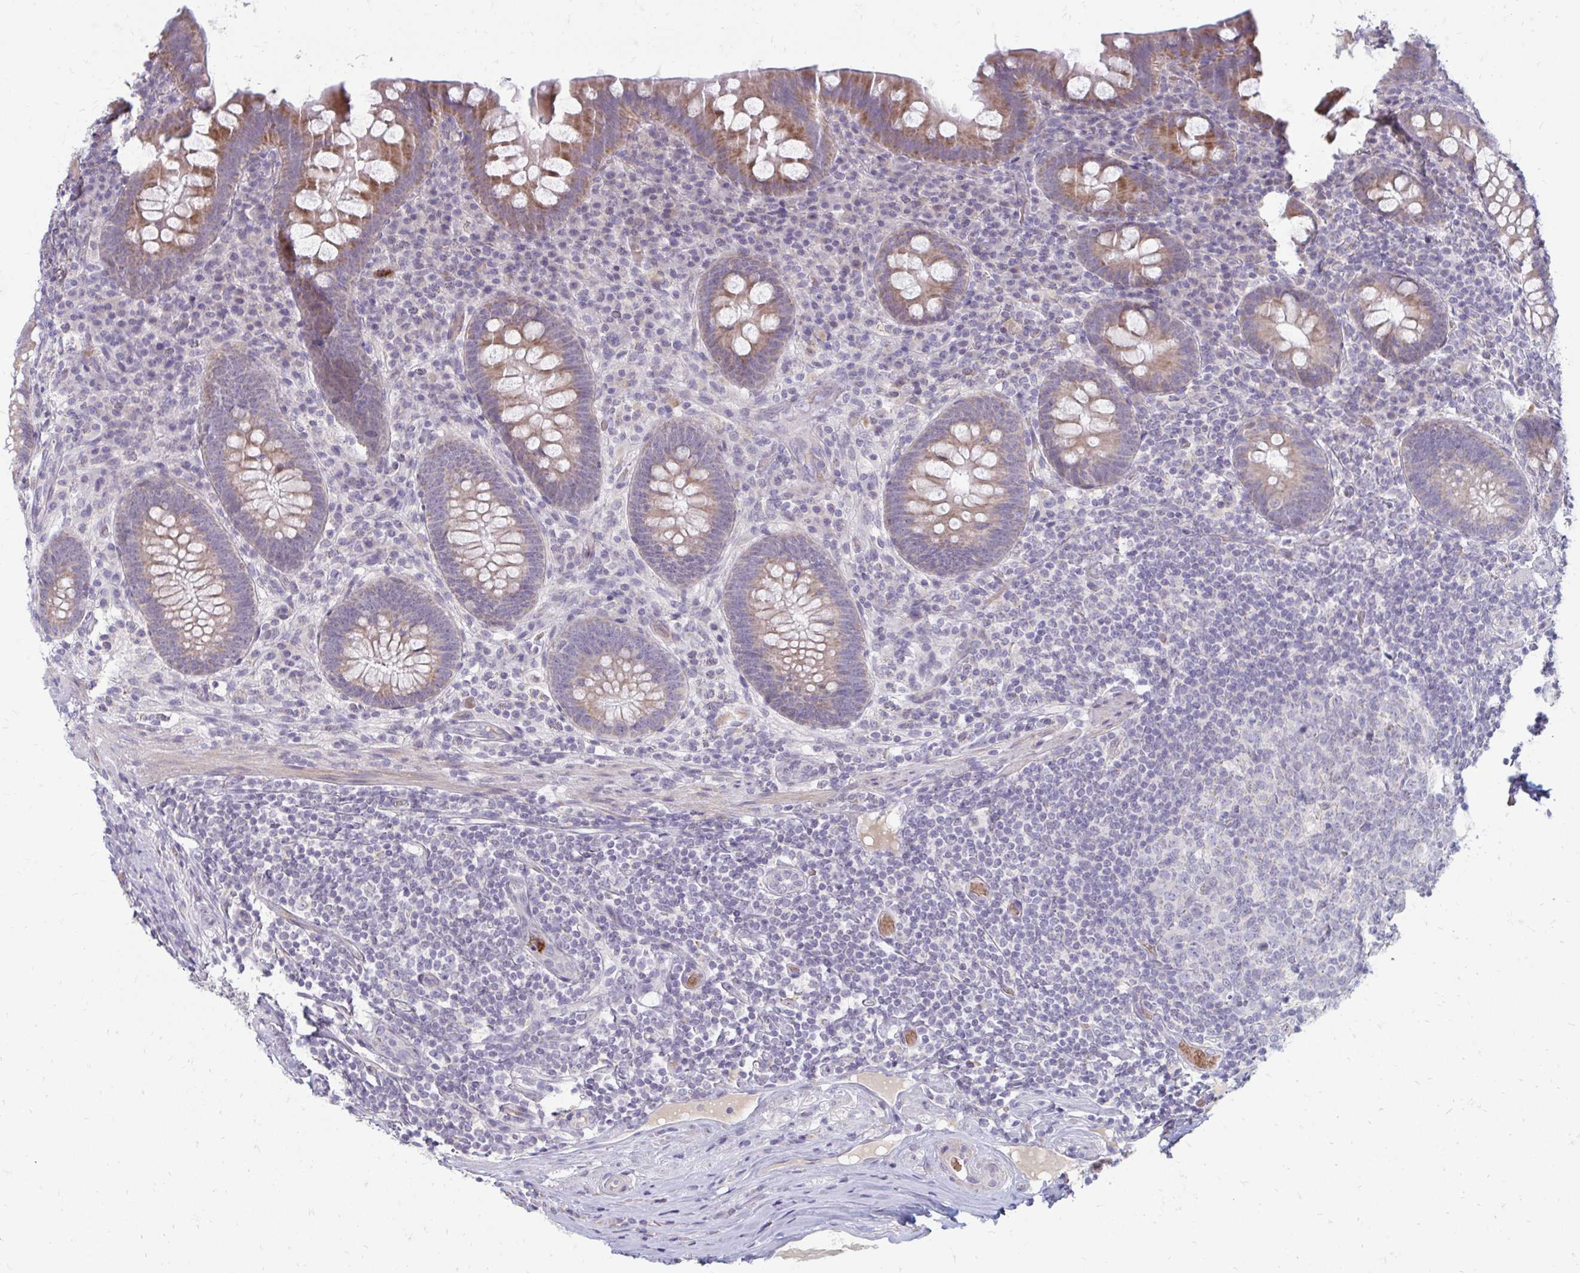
{"staining": {"intensity": "moderate", "quantity": "25%-75%", "location": "cytoplasmic/membranous"}, "tissue": "appendix", "cell_type": "Glandular cells", "image_type": "normal", "snomed": [{"axis": "morphology", "description": "Normal tissue, NOS"}, {"axis": "topography", "description": "Appendix"}], "caption": "A histopathology image showing moderate cytoplasmic/membranous expression in approximately 25%-75% of glandular cells in normal appendix, as visualized by brown immunohistochemical staining.", "gene": "RAB33A", "patient": {"sex": "male", "age": 71}}